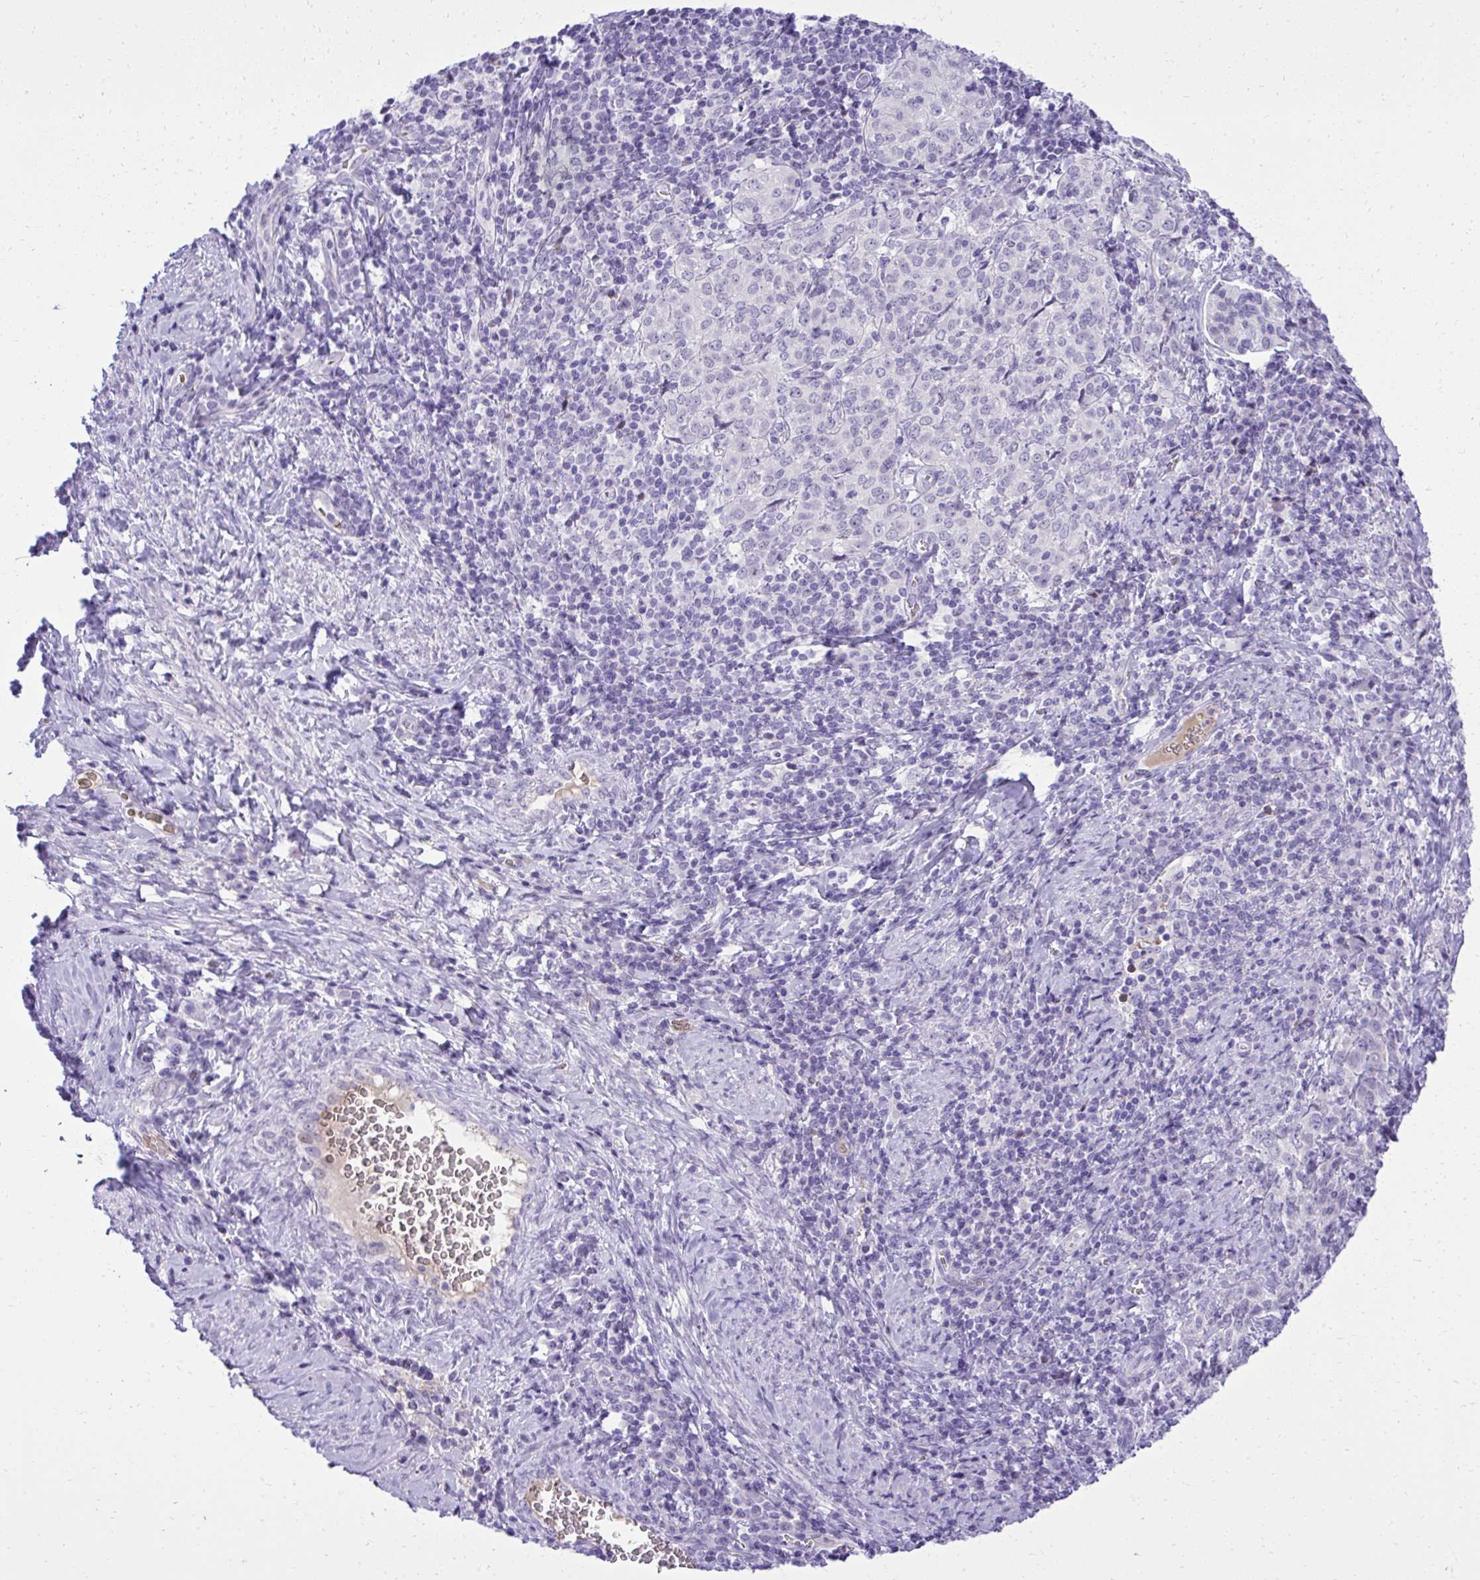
{"staining": {"intensity": "negative", "quantity": "none", "location": "none"}, "tissue": "cervical cancer", "cell_type": "Tumor cells", "image_type": "cancer", "snomed": [{"axis": "morphology", "description": "Normal tissue, NOS"}, {"axis": "morphology", "description": "Squamous cell carcinoma, NOS"}, {"axis": "topography", "description": "Vagina"}, {"axis": "topography", "description": "Cervix"}], "caption": "IHC photomicrograph of human cervical squamous cell carcinoma stained for a protein (brown), which demonstrates no staining in tumor cells.", "gene": "PITPNM3", "patient": {"sex": "female", "age": 45}}